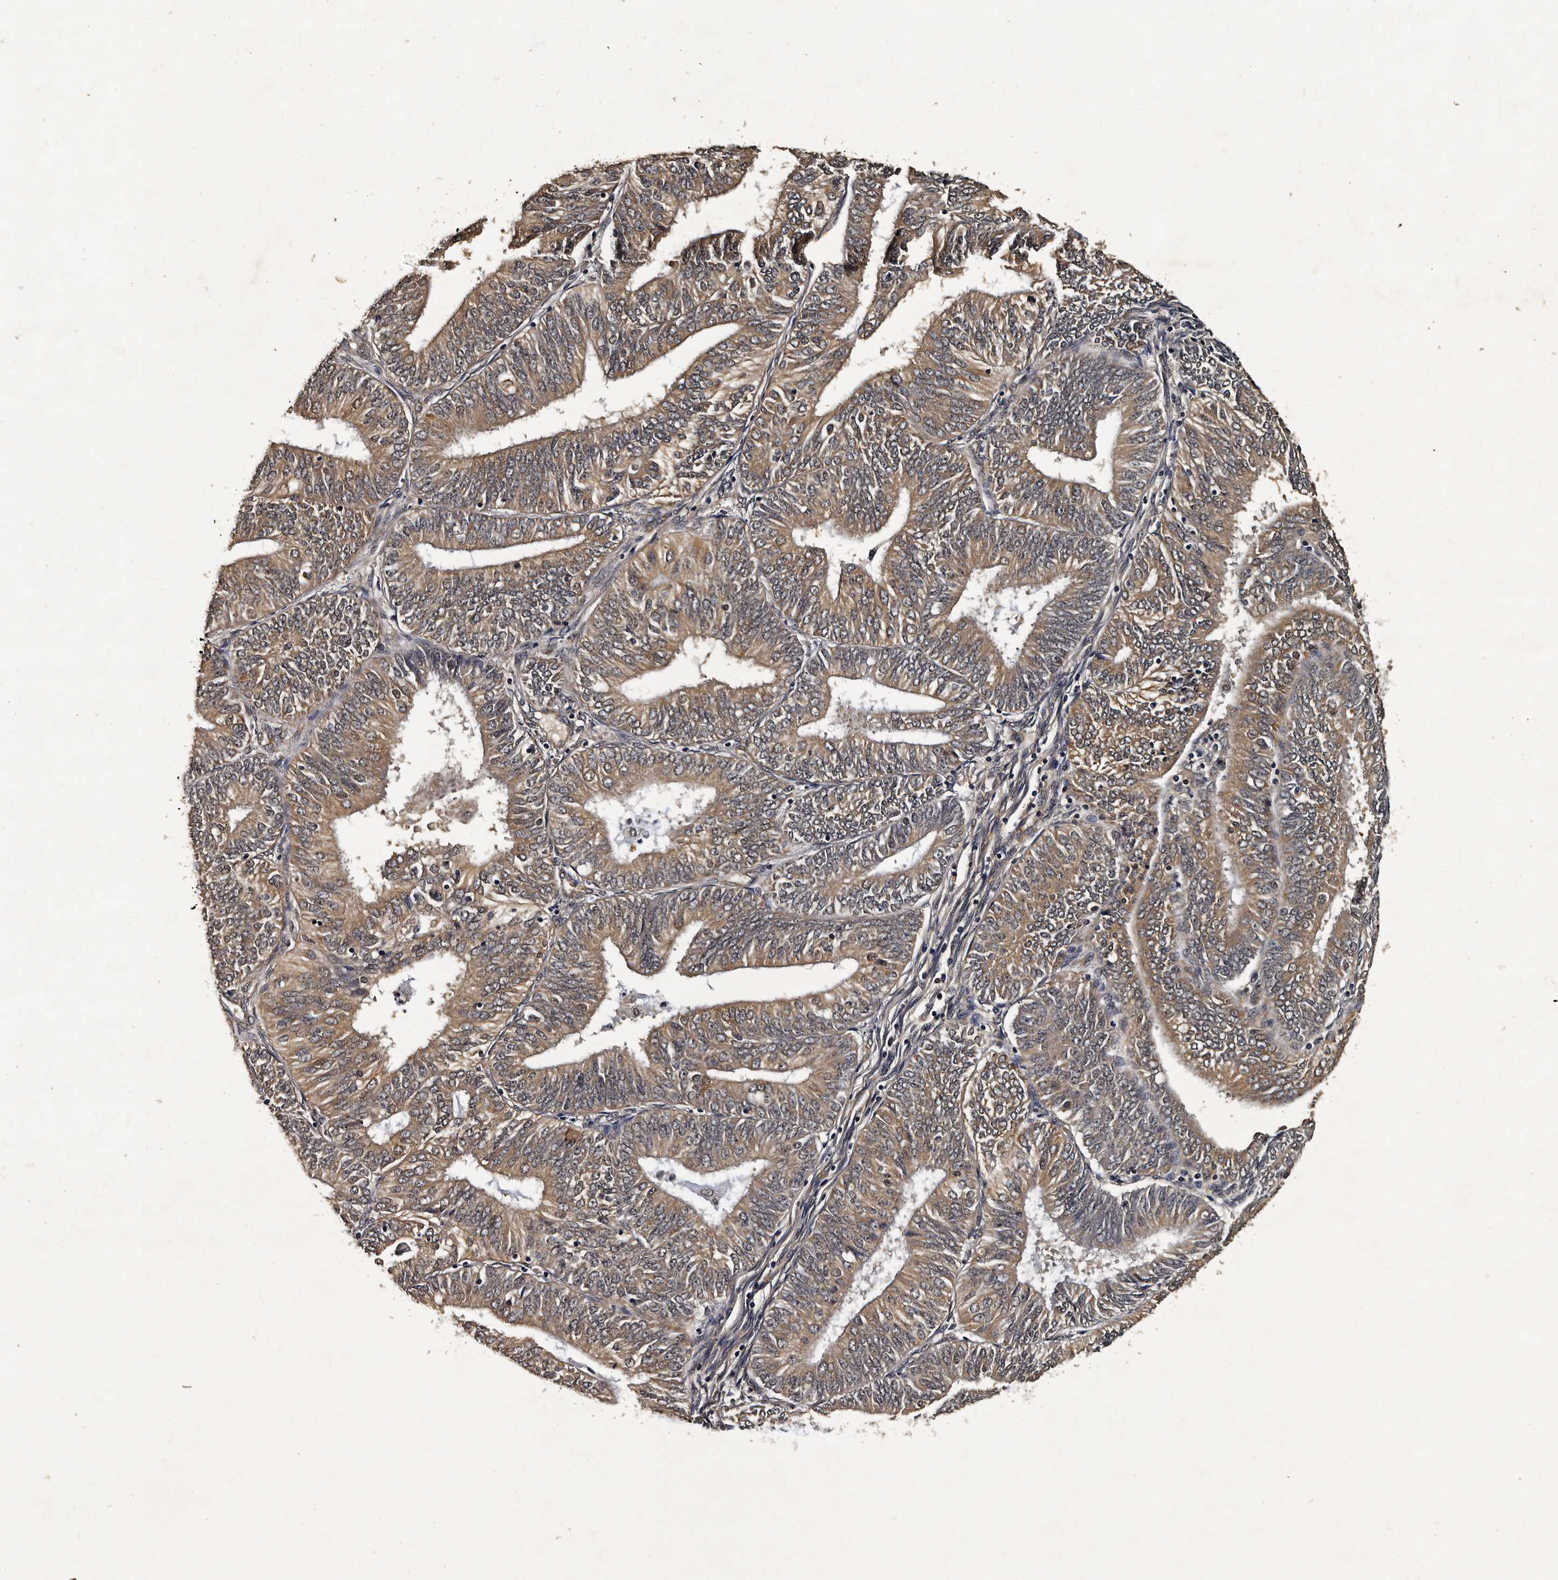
{"staining": {"intensity": "moderate", "quantity": ">75%", "location": "cytoplasmic/membranous"}, "tissue": "endometrial cancer", "cell_type": "Tumor cells", "image_type": "cancer", "snomed": [{"axis": "morphology", "description": "Adenocarcinoma, NOS"}, {"axis": "topography", "description": "Endometrium"}], "caption": "Brown immunohistochemical staining in endometrial adenocarcinoma demonstrates moderate cytoplasmic/membranous positivity in about >75% of tumor cells.", "gene": "CPNE3", "patient": {"sex": "female", "age": 58}}